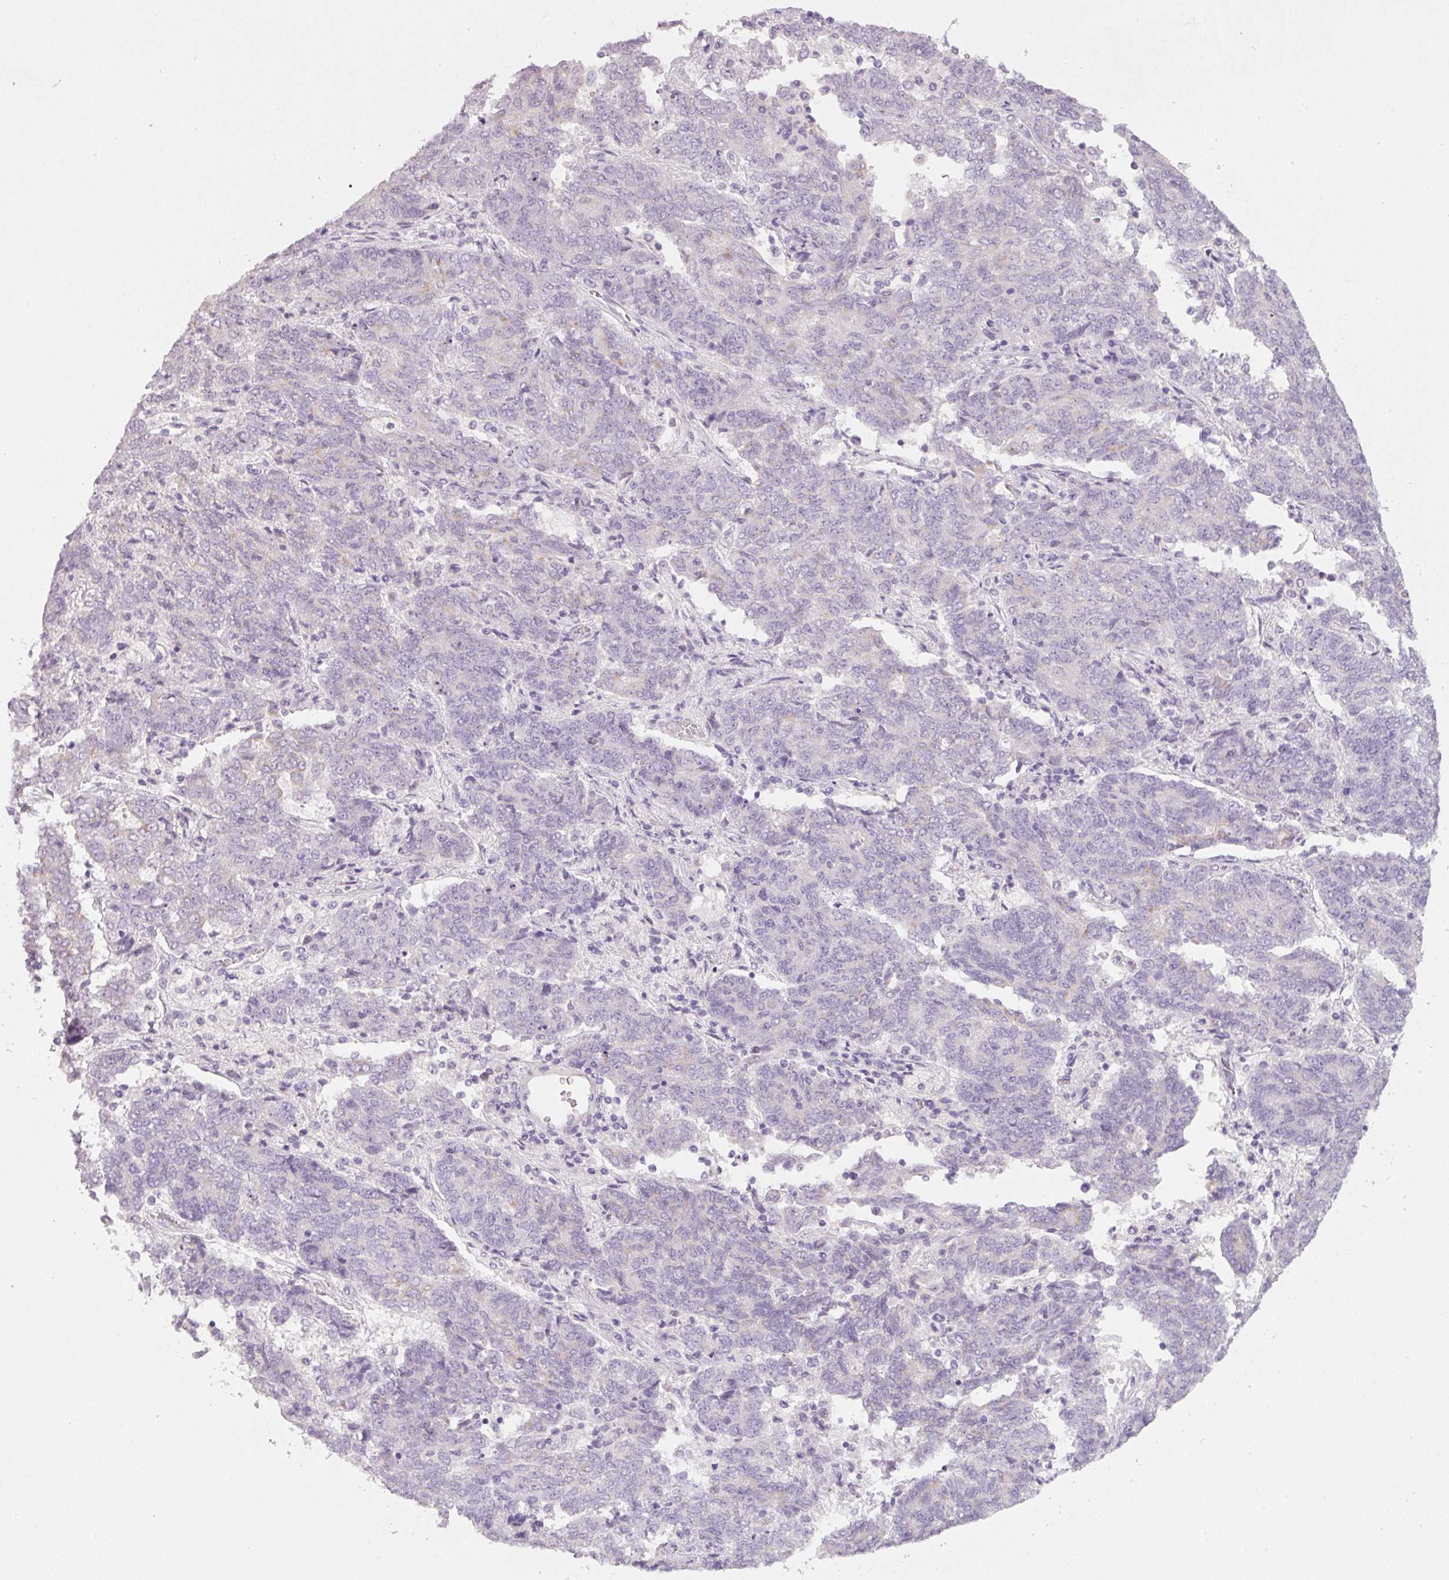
{"staining": {"intensity": "negative", "quantity": "none", "location": "none"}, "tissue": "endometrial cancer", "cell_type": "Tumor cells", "image_type": "cancer", "snomed": [{"axis": "morphology", "description": "Adenocarcinoma, NOS"}, {"axis": "topography", "description": "Endometrium"}], "caption": "Immunohistochemical staining of human endometrial adenocarcinoma displays no significant staining in tumor cells.", "gene": "ENSG00000206549", "patient": {"sex": "female", "age": 80}}